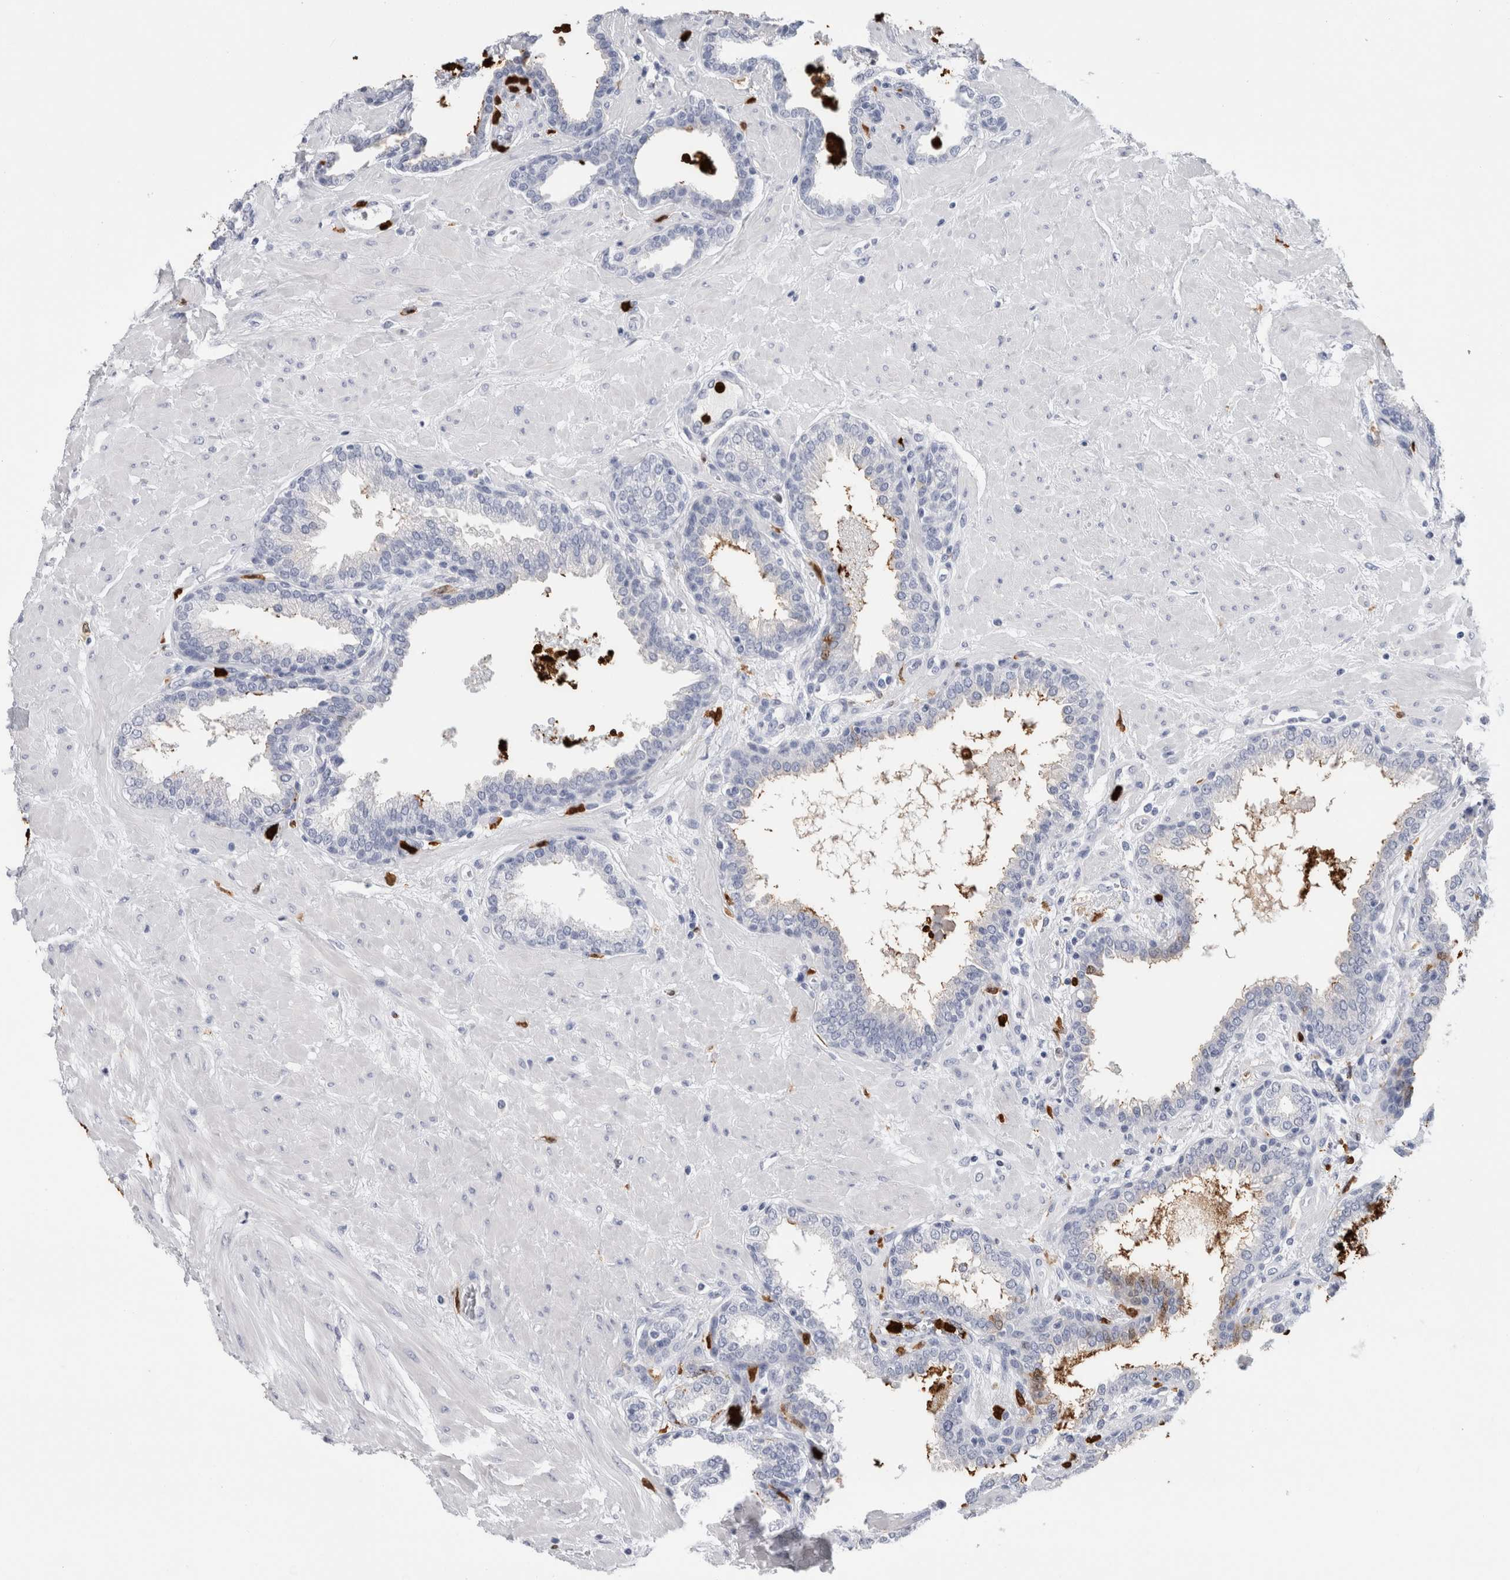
{"staining": {"intensity": "weak", "quantity": "<25%", "location": "cytoplasmic/membranous"}, "tissue": "prostate", "cell_type": "Glandular cells", "image_type": "normal", "snomed": [{"axis": "morphology", "description": "Normal tissue, NOS"}, {"axis": "topography", "description": "Prostate"}], "caption": "Immunohistochemistry (IHC) micrograph of benign prostate stained for a protein (brown), which demonstrates no expression in glandular cells.", "gene": "S100A8", "patient": {"sex": "male", "age": 51}}